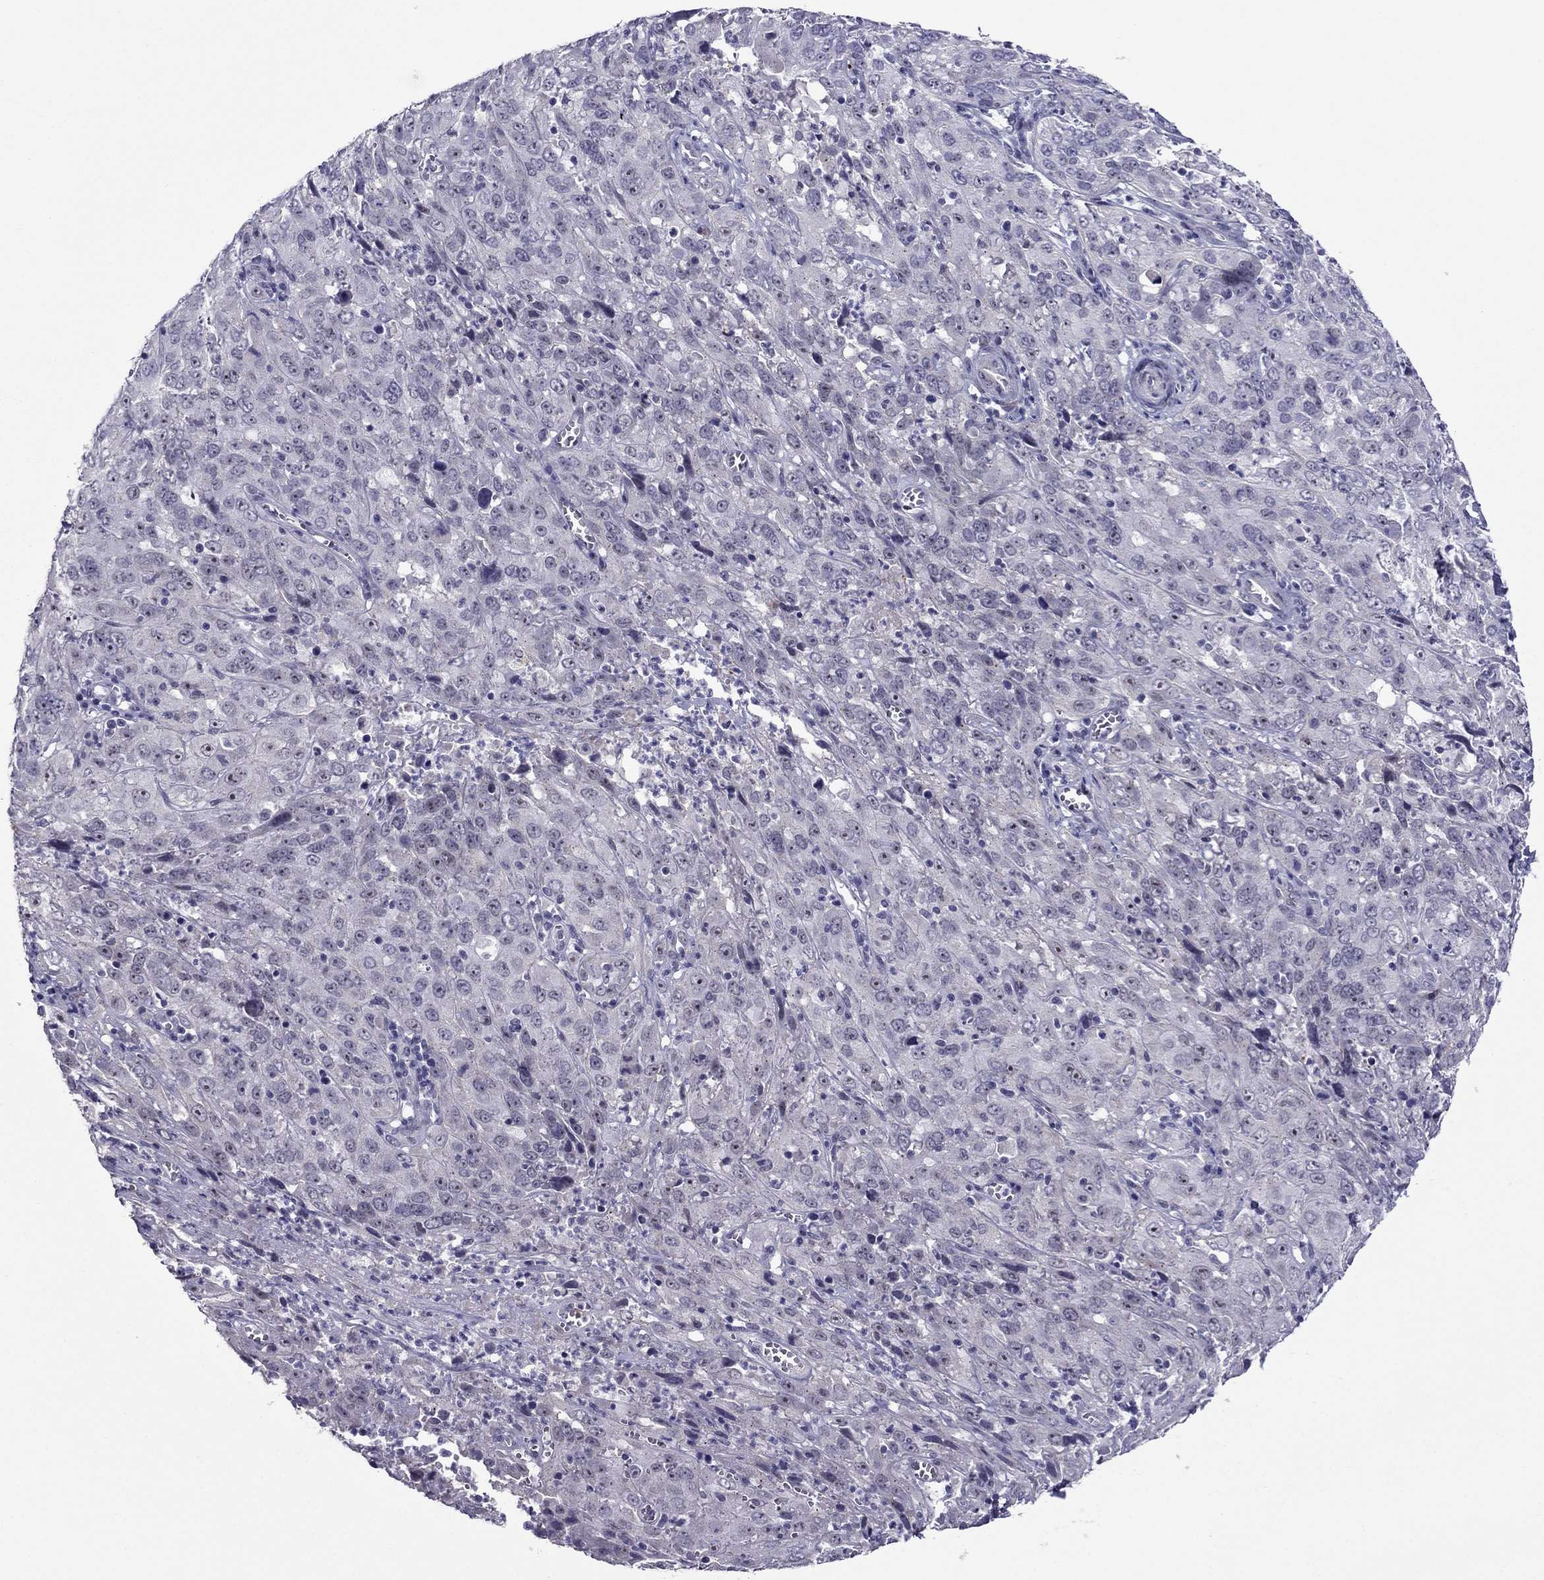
{"staining": {"intensity": "negative", "quantity": "none", "location": "none"}, "tissue": "cervical cancer", "cell_type": "Tumor cells", "image_type": "cancer", "snomed": [{"axis": "morphology", "description": "Squamous cell carcinoma, NOS"}, {"axis": "topography", "description": "Cervix"}], "caption": "The histopathology image exhibits no significant positivity in tumor cells of squamous cell carcinoma (cervical). (IHC, brightfield microscopy, high magnification).", "gene": "MYBPH", "patient": {"sex": "female", "age": 32}}